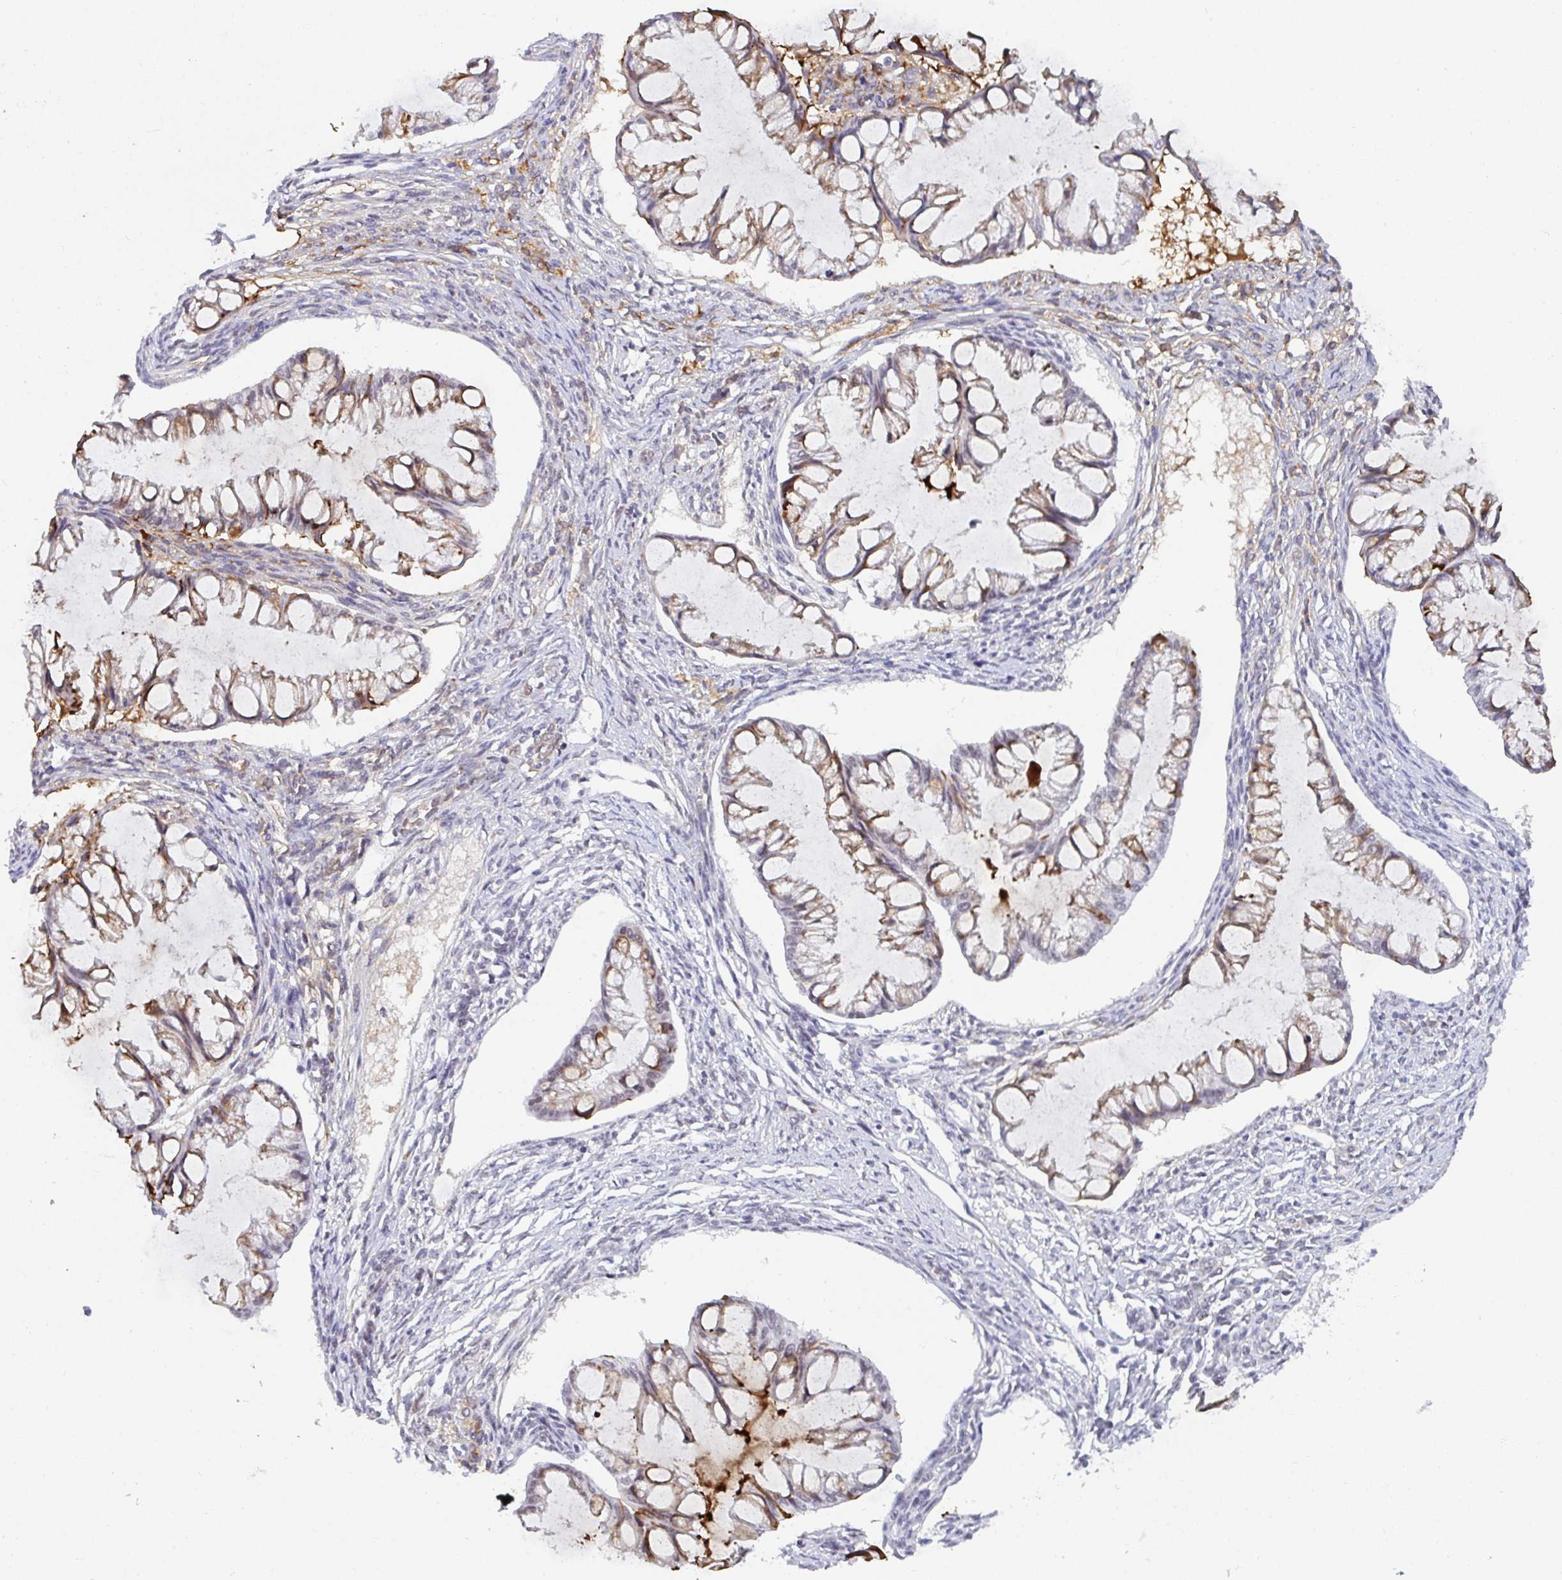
{"staining": {"intensity": "moderate", "quantity": "25%-75%", "location": "cytoplasmic/membranous"}, "tissue": "ovarian cancer", "cell_type": "Tumor cells", "image_type": "cancer", "snomed": [{"axis": "morphology", "description": "Cystadenocarcinoma, mucinous, NOS"}, {"axis": "topography", "description": "Ovary"}], "caption": "Ovarian cancer stained with immunohistochemistry shows moderate cytoplasmic/membranous positivity in approximately 25%-75% of tumor cells.", "gene": "WDR72", "patient": {"sex": "female", "age": 73}}